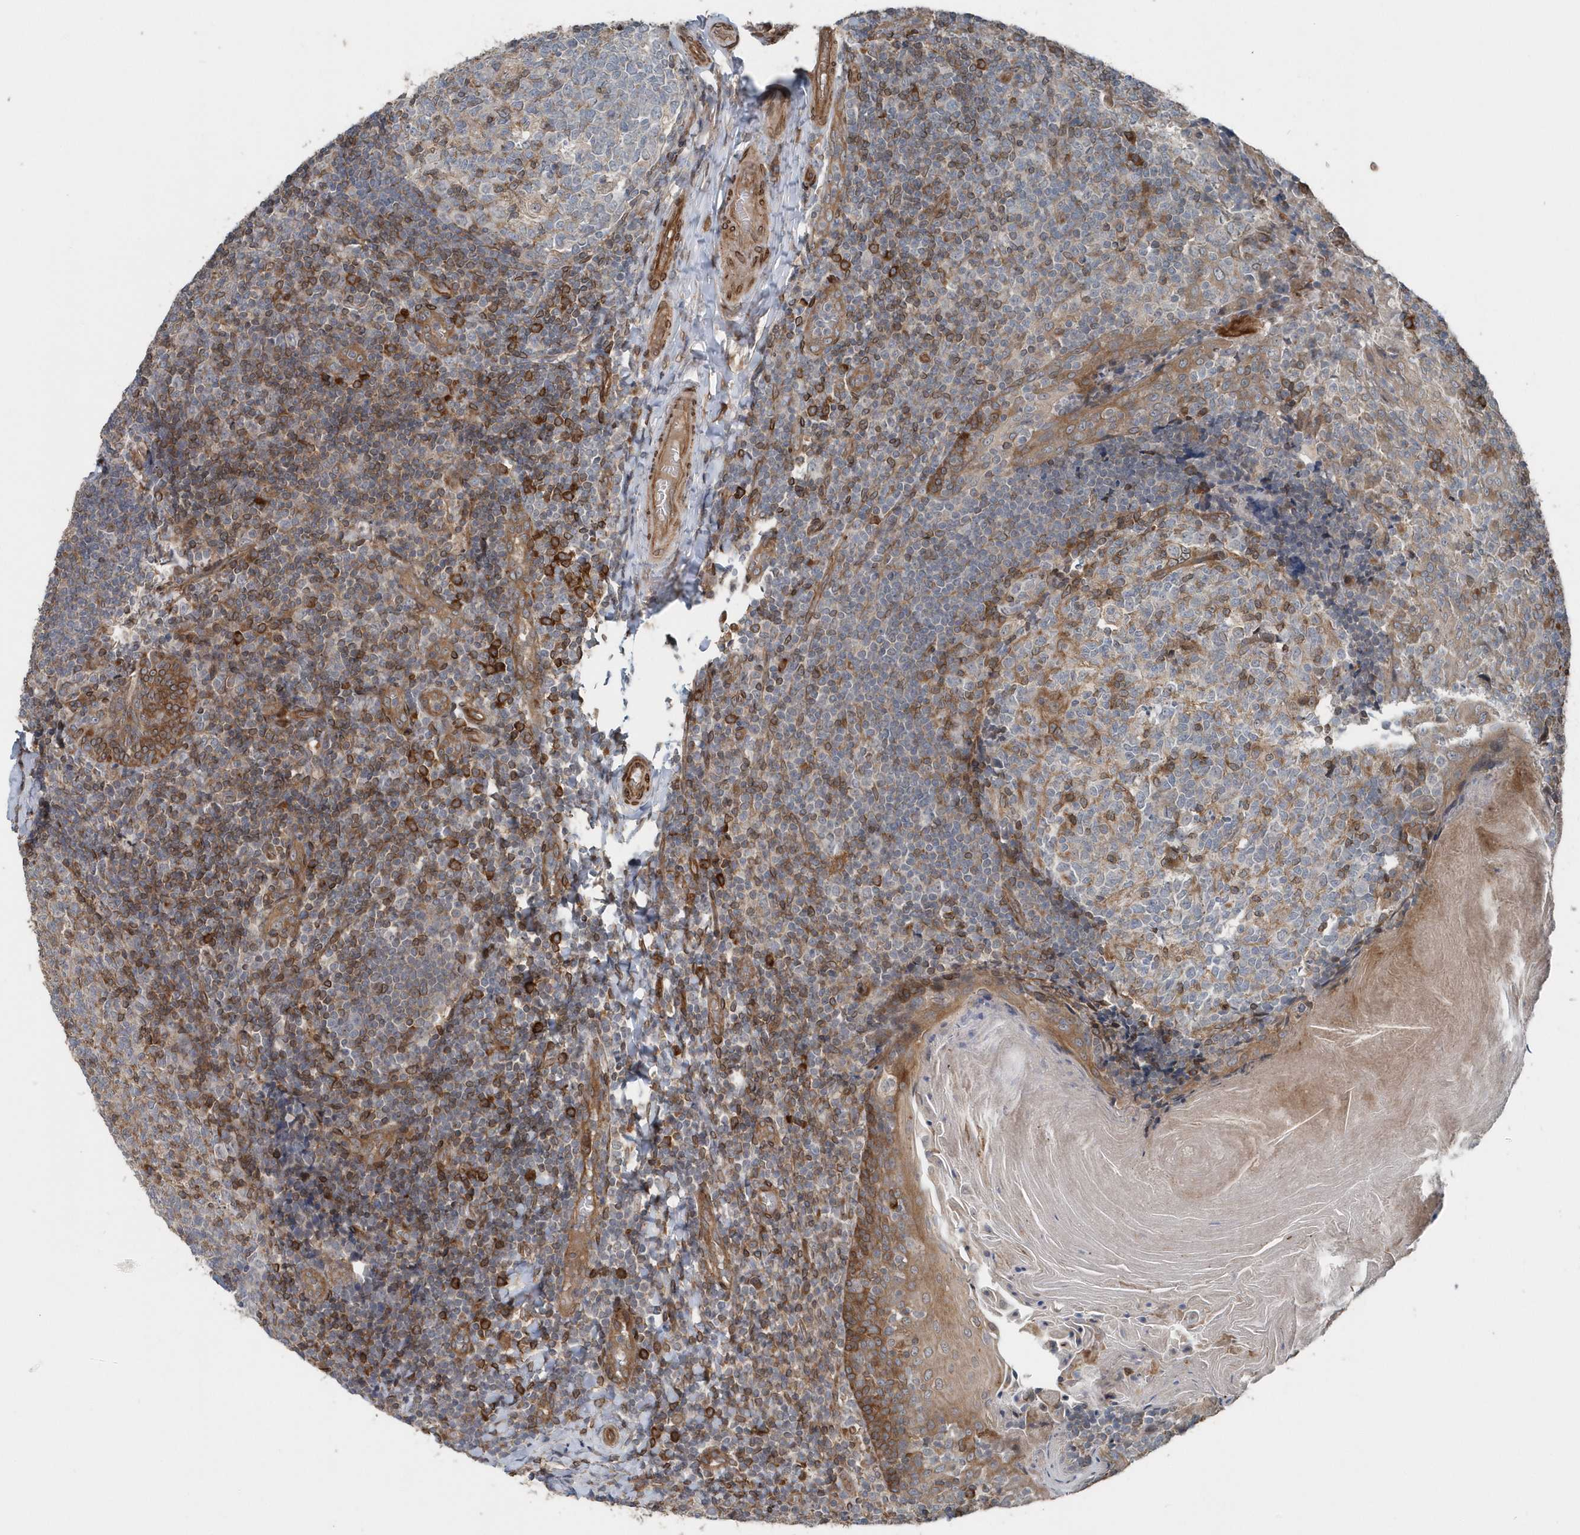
{"staining": {"intensity": "moderate", "quantity": "<25%", "location": "cytoplasmic/membranous"}, "tissue": "tonsil", "cell_type": "Germinal center cells", "image_type": "normal", "snomed": [{"axis": "morphology", "description": "Normal tissue, NOS"}, {"axis": "topography", "description": "Tonsil"}], "caption": "A high-resolution image shows IHC staining of normal tonsil, which demonstrates moderate cytoplasmic/membranous expression in about <25% of germinal center cells.", "gene": "MCC", "patient": {"sex": "female", "age": 19}}